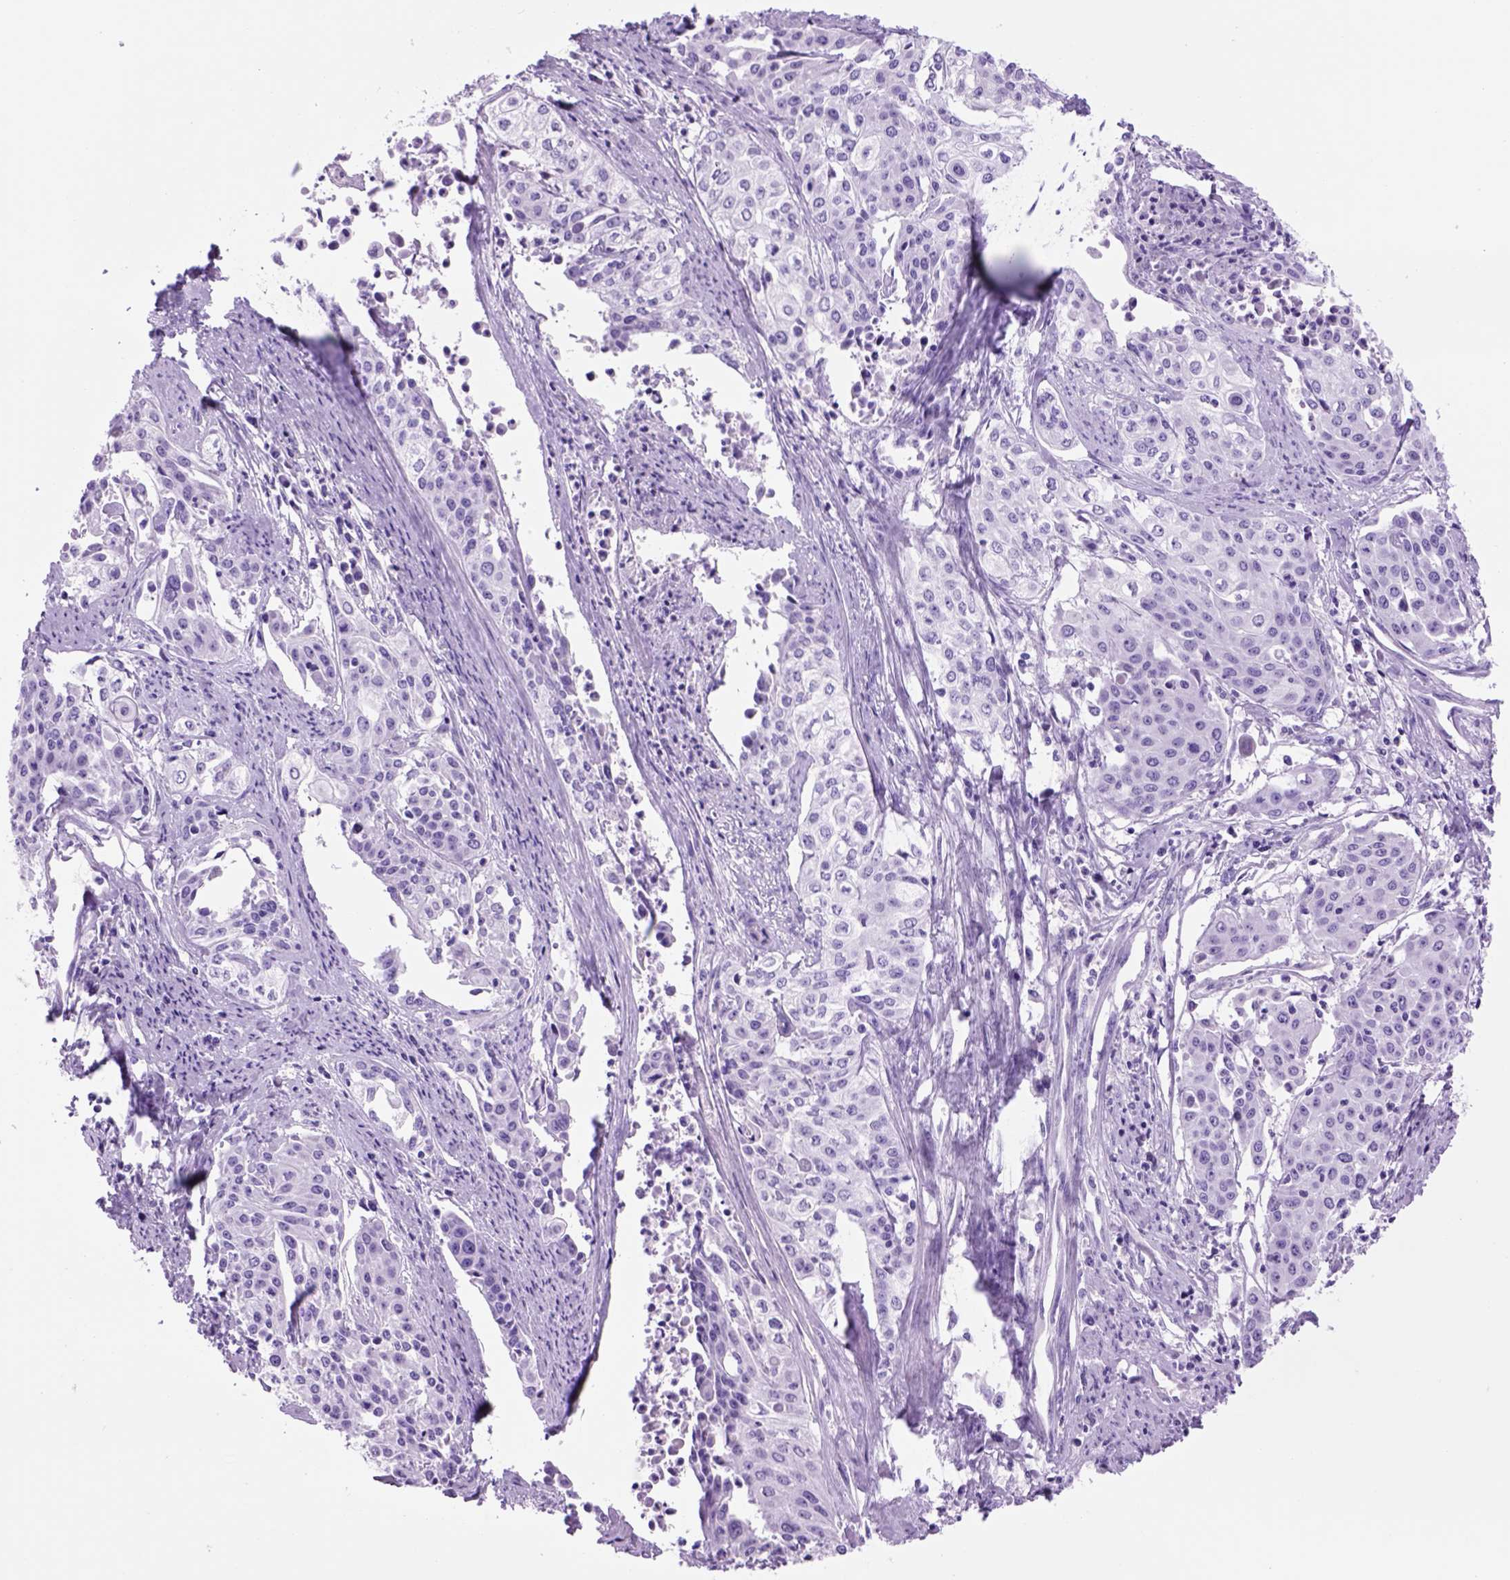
{"staining": {"intensity": "negative", "quantity": "none", "location": "none"}, "tissue": "cervical cancer", "cell_type": "Tumor cells", "image_type": "cancer", "snomed": [{"axis": "morphology", "description": "Squamous cell carcinoma, NOS"}, {"axis": "topography", "description": "Cervix"}], "caption": "Photomicrograph shows no protein positivity in tumor cells of cervical cancer (squamous cell carcinoma) tissue. (Immunohistochemistry, brightfield microscopy, high magnification).", "gene": "HHIPL2", "patient": {"sex": "female", "age": 39}}